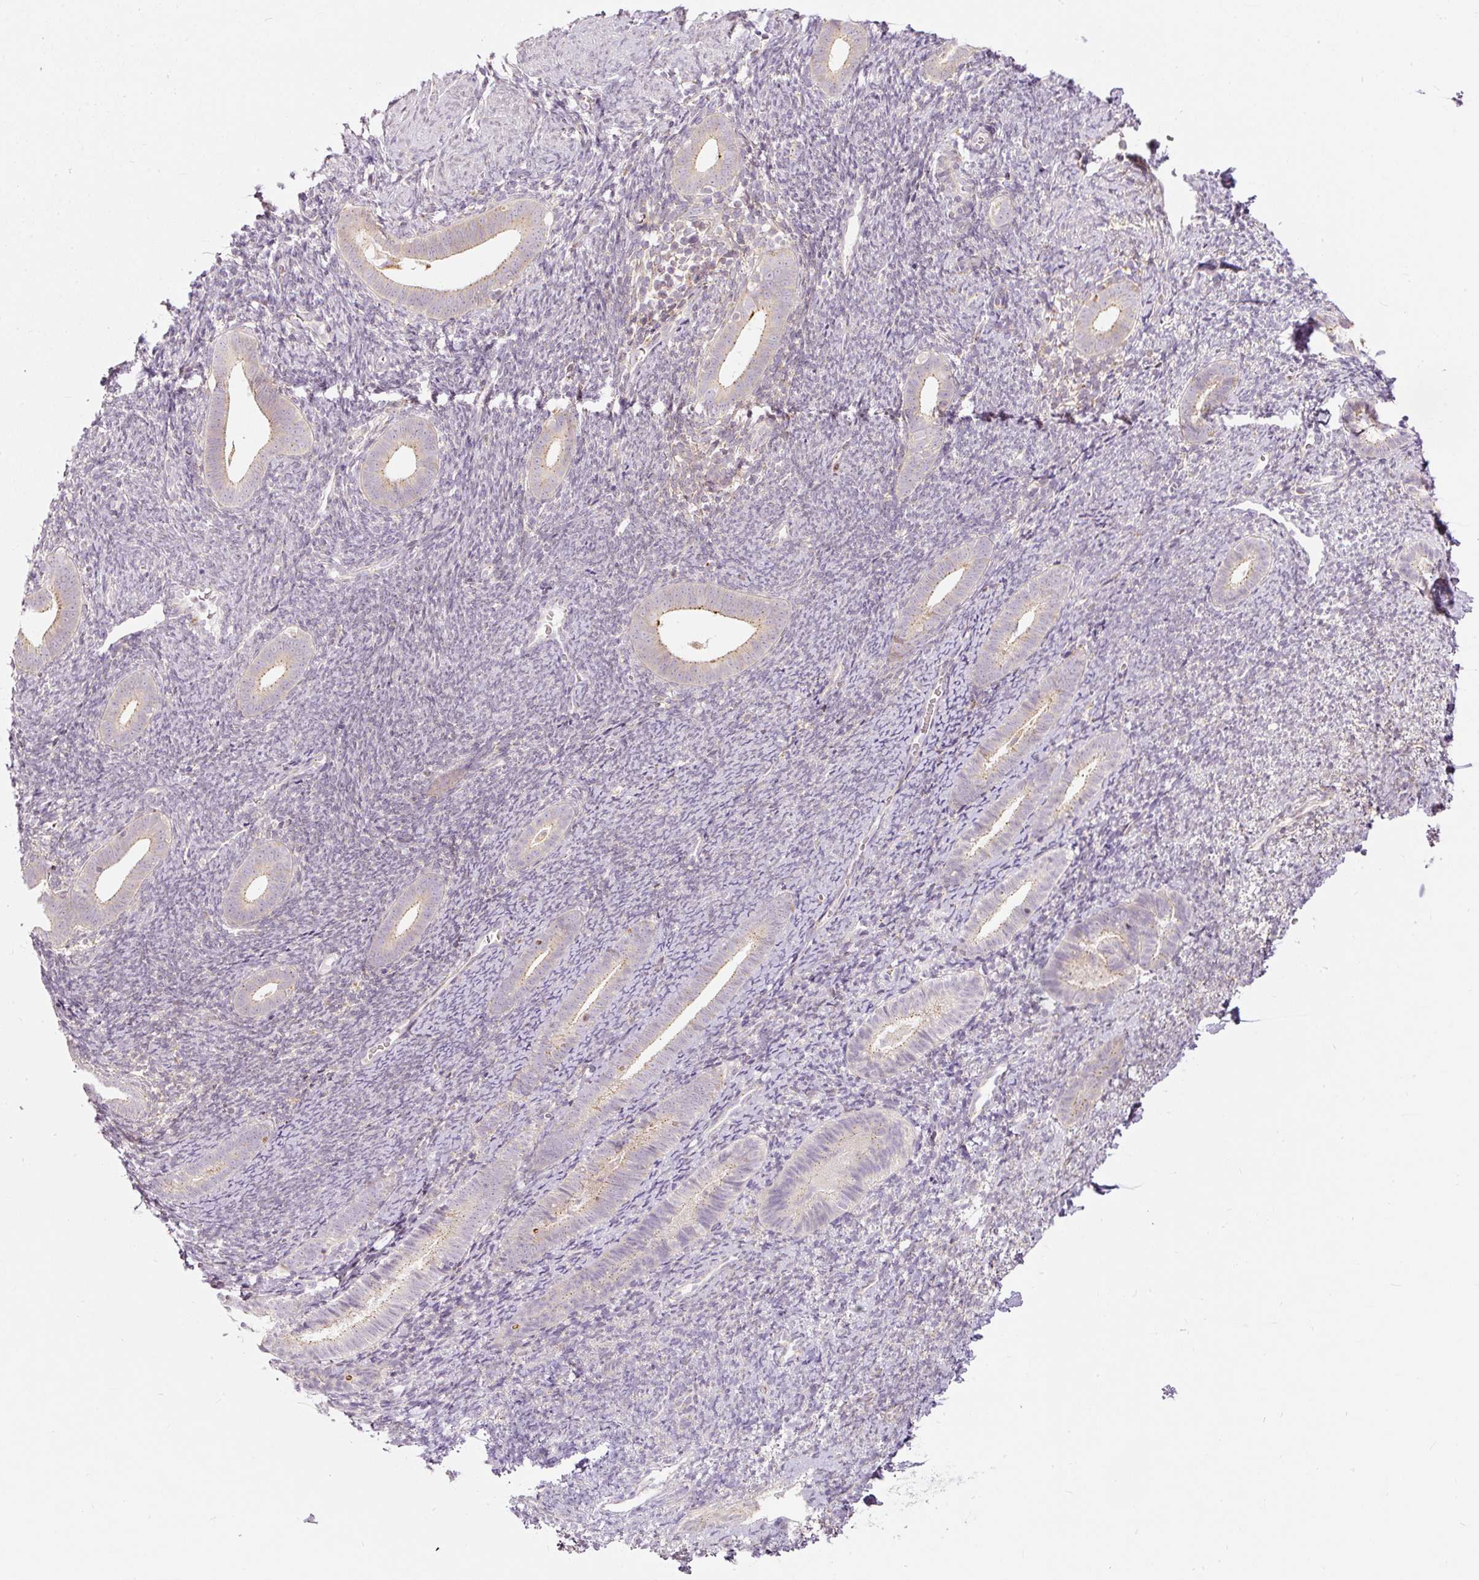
{"staining": {"intensity": "negative", "quantity": "none", "location": "none"}, "tissue": "endometrium", "cell_type": "Cells in endometrial stroma", "image_type": "normal", "snomed": [{"axis": "morphology", "description": "Normal tissue, NOS"}, {"axis": "topography", "description": "Endometrium"}], "caption": "Micrograph shows no protein positivity in cells in endometrial stroma of benign endometrium. (Brightfield microscopy of DAB immunohistochemistry (IHC) at high magnification).", "gene": "SNAPC5", "patient": {"sex": "female", "age": 39}}